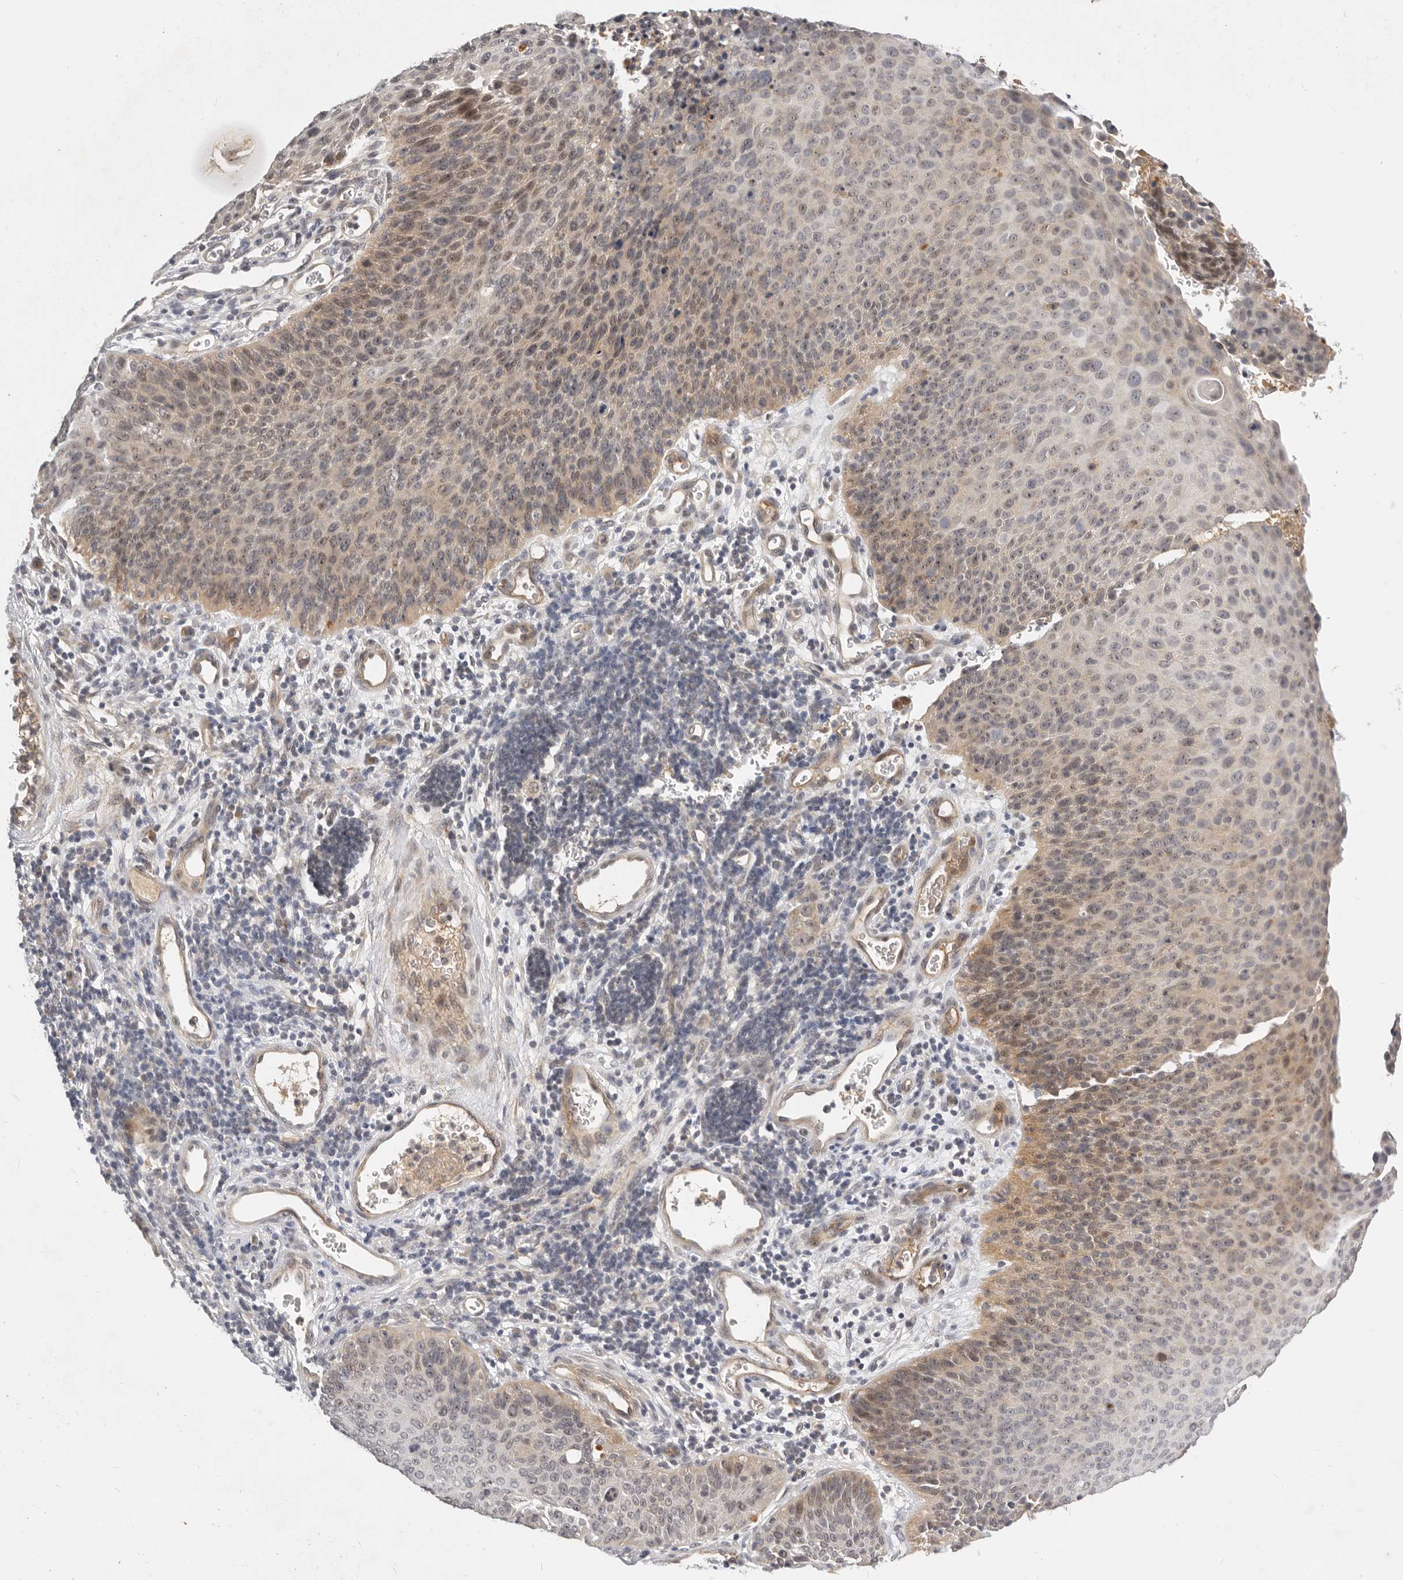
{"staining": {"intensity": "weak", "quantity": "25%-75%", "location": "cytoplasmic/membranous,nuclear"}, "tissue": "cervical cancer", "cell_type": "Tumor cells", "image_type": "cancer", "snomed": [{"axis": "morphology", "description": "Squamous cell carcinoma, NOS"}, {"axis": "topography", "description": "Cervix"}], "caption": "High-magnification brightfield microscopy of cervical cancer stained with DAB (brown) and counterstained with hematoxylin (blue). tumor cells exhibit weak cytoplasmic/membranous and nuclear expression is present in about25%-75% of cells.", "gene": "MICALL2", "patient": {"sex": "female", "age": 55}}